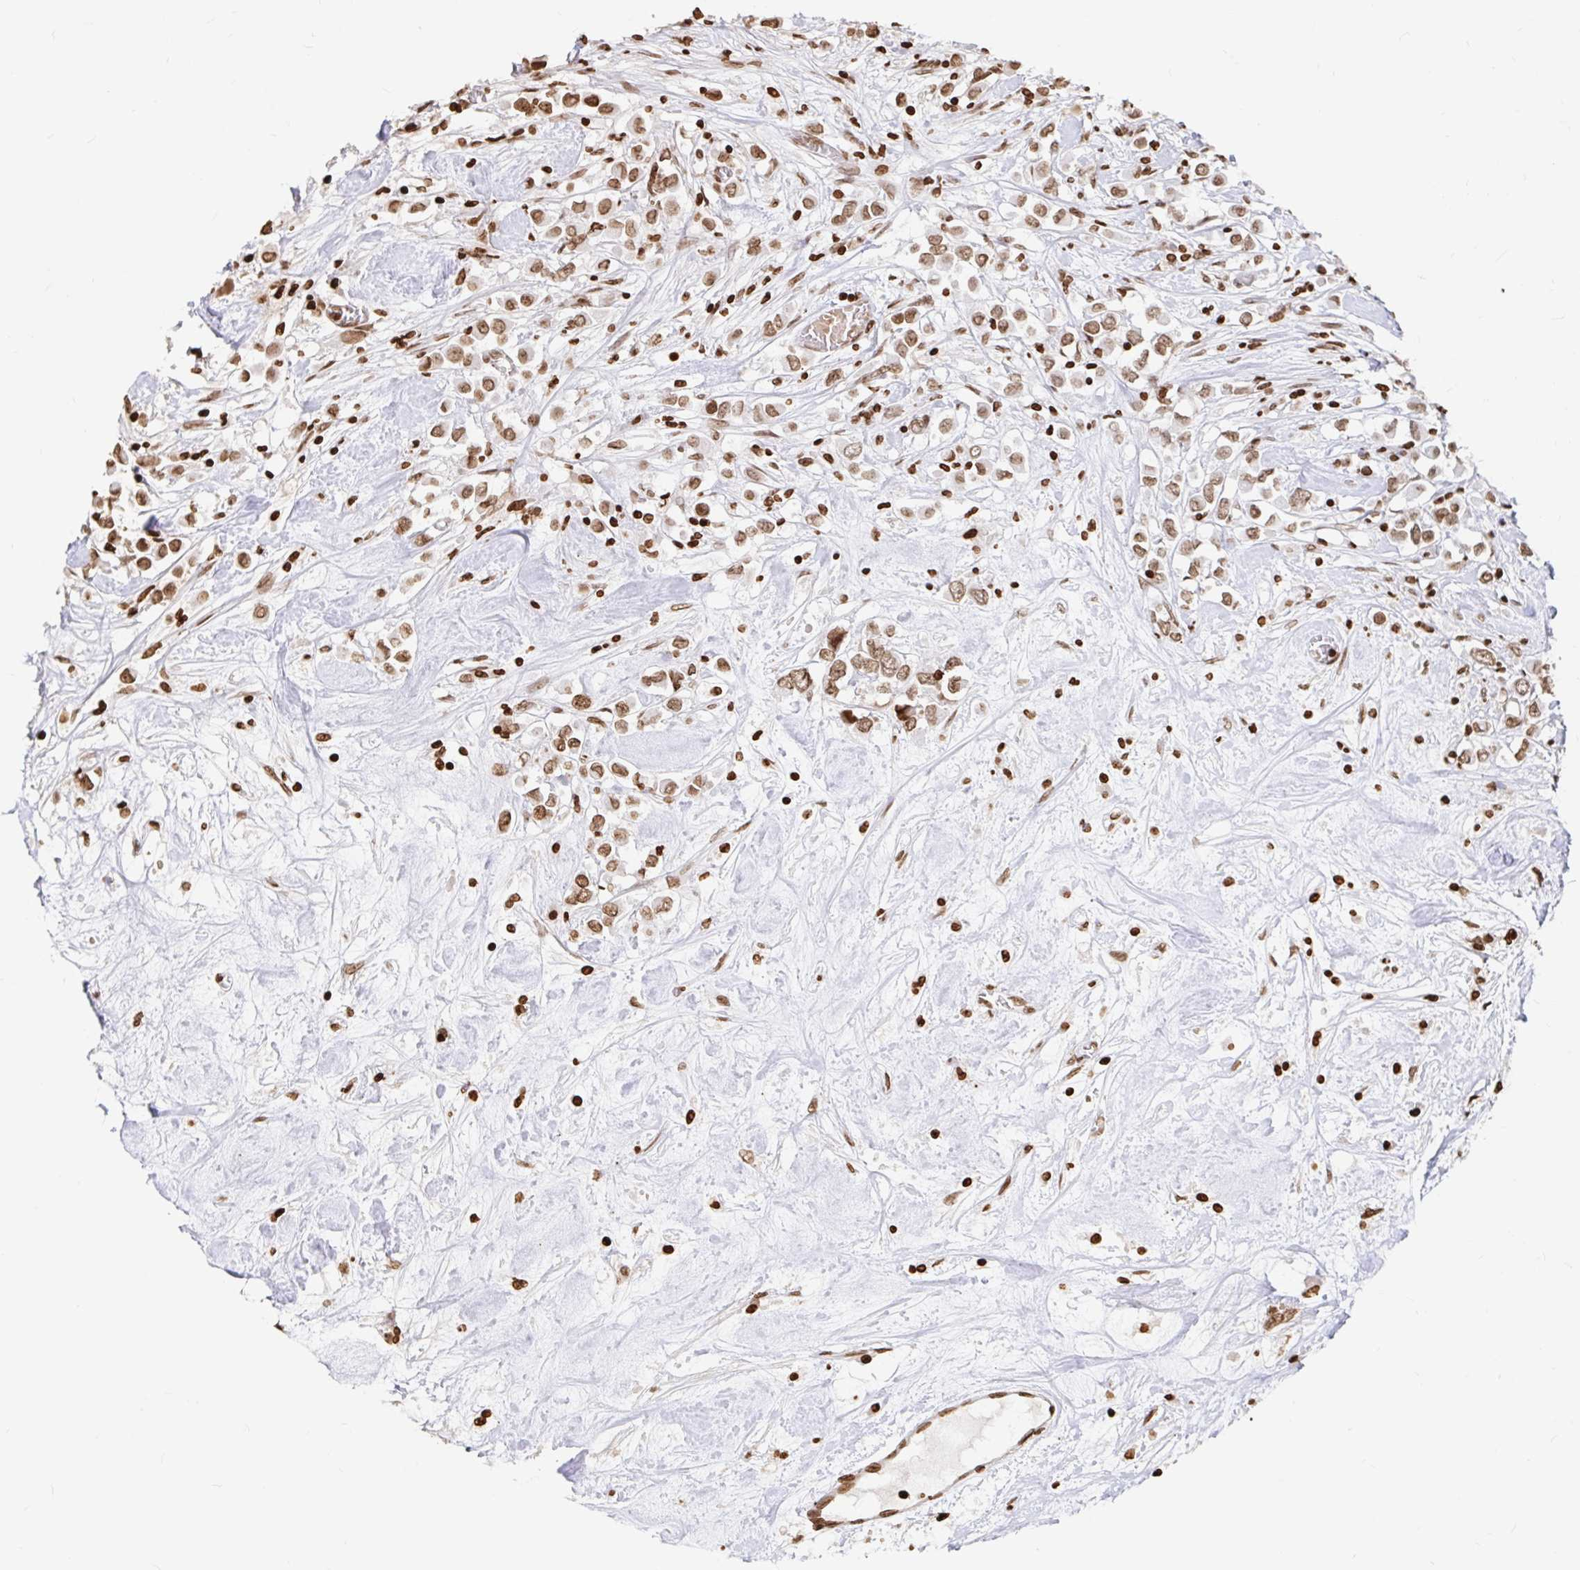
{"staining": {"intensity": "moderate", "quantity": ">75%", "location": "nuclear"}, "tissue": "breast cancer", "cell_type": "Tumor cells", "image_type": "cancer", "snomed": [{"axis": "morphology", "description": "Duct carcinoma"}, {"axis": "topography", "description": "Breast"}], "caption": "Brown immunohistochemical staining in breast cancer (intraductal carcinoma) displays moderate nuclear staining in approximately >75% of tumor cells. The staining was performed using DAB, with brown indicating positive protein expression. Nuclei are stained blue with hematoxylin.", "gene": "H2BC5", "patient": {"sex": "female", "age": 61}}